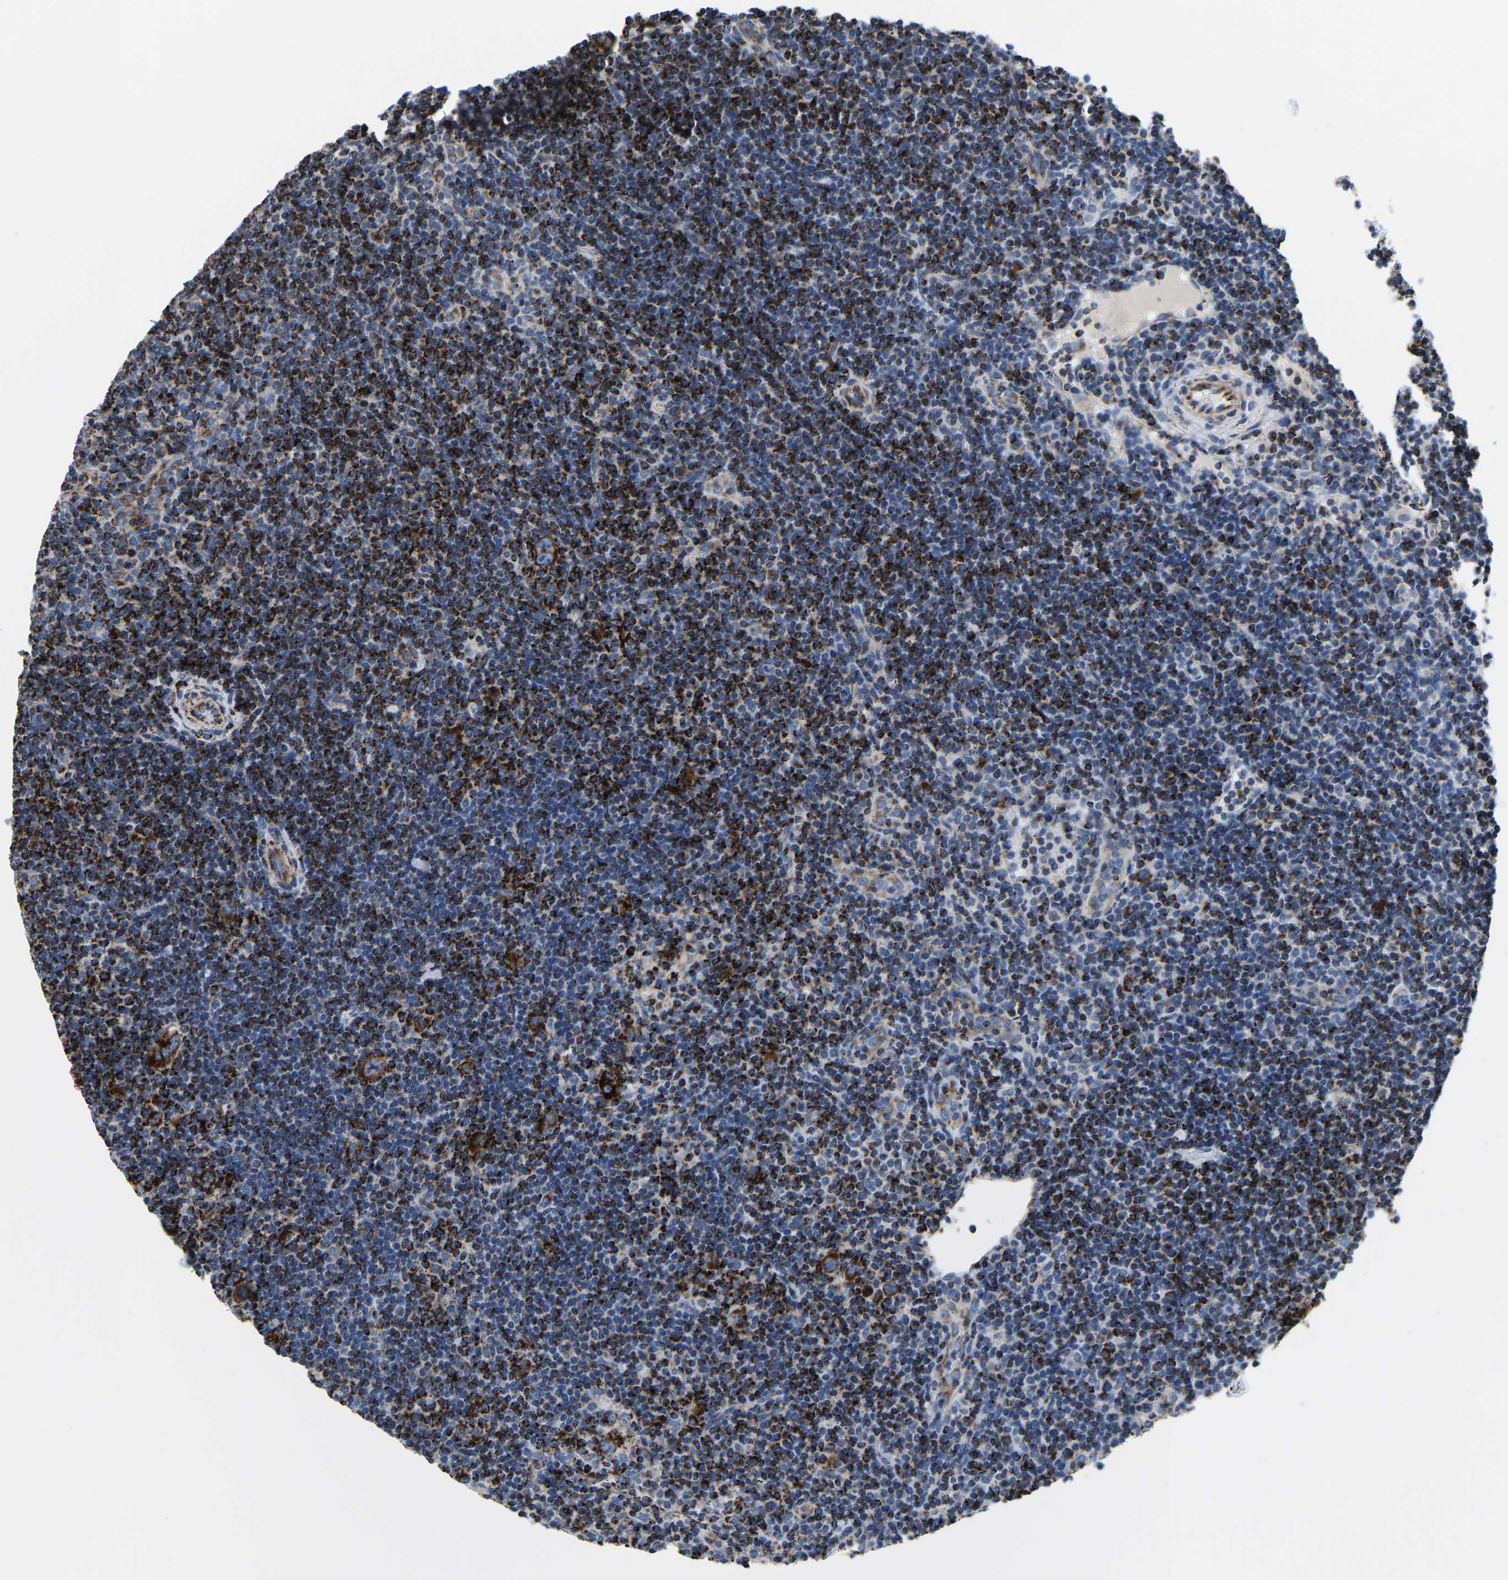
{"staining": {"intensity": "strong", "quantity": ">75%", "location": "cytoplasmic/membranous"}, "tissue": "lymphoma", "cell_type": "Tumor cells", "image_type": "cancer", "snomed": [{"axis": "morphology", "description": "Hodgkin's disease, NOS"}, {"axis": "topography", "description": "Lymph node"}], "caption": "Strong cytoplasmic/membranous expression is present in about >75% of tumor cells in Hodgkin's disease. The staining is performed using DAB (3,3'-diaminobenzidine) brown chromogen to label protein expression. The nuclei are counter-stained blue using hematoxylin.", "gene": "SFXN1", "patient": {"sex": "female", "age": 57}}